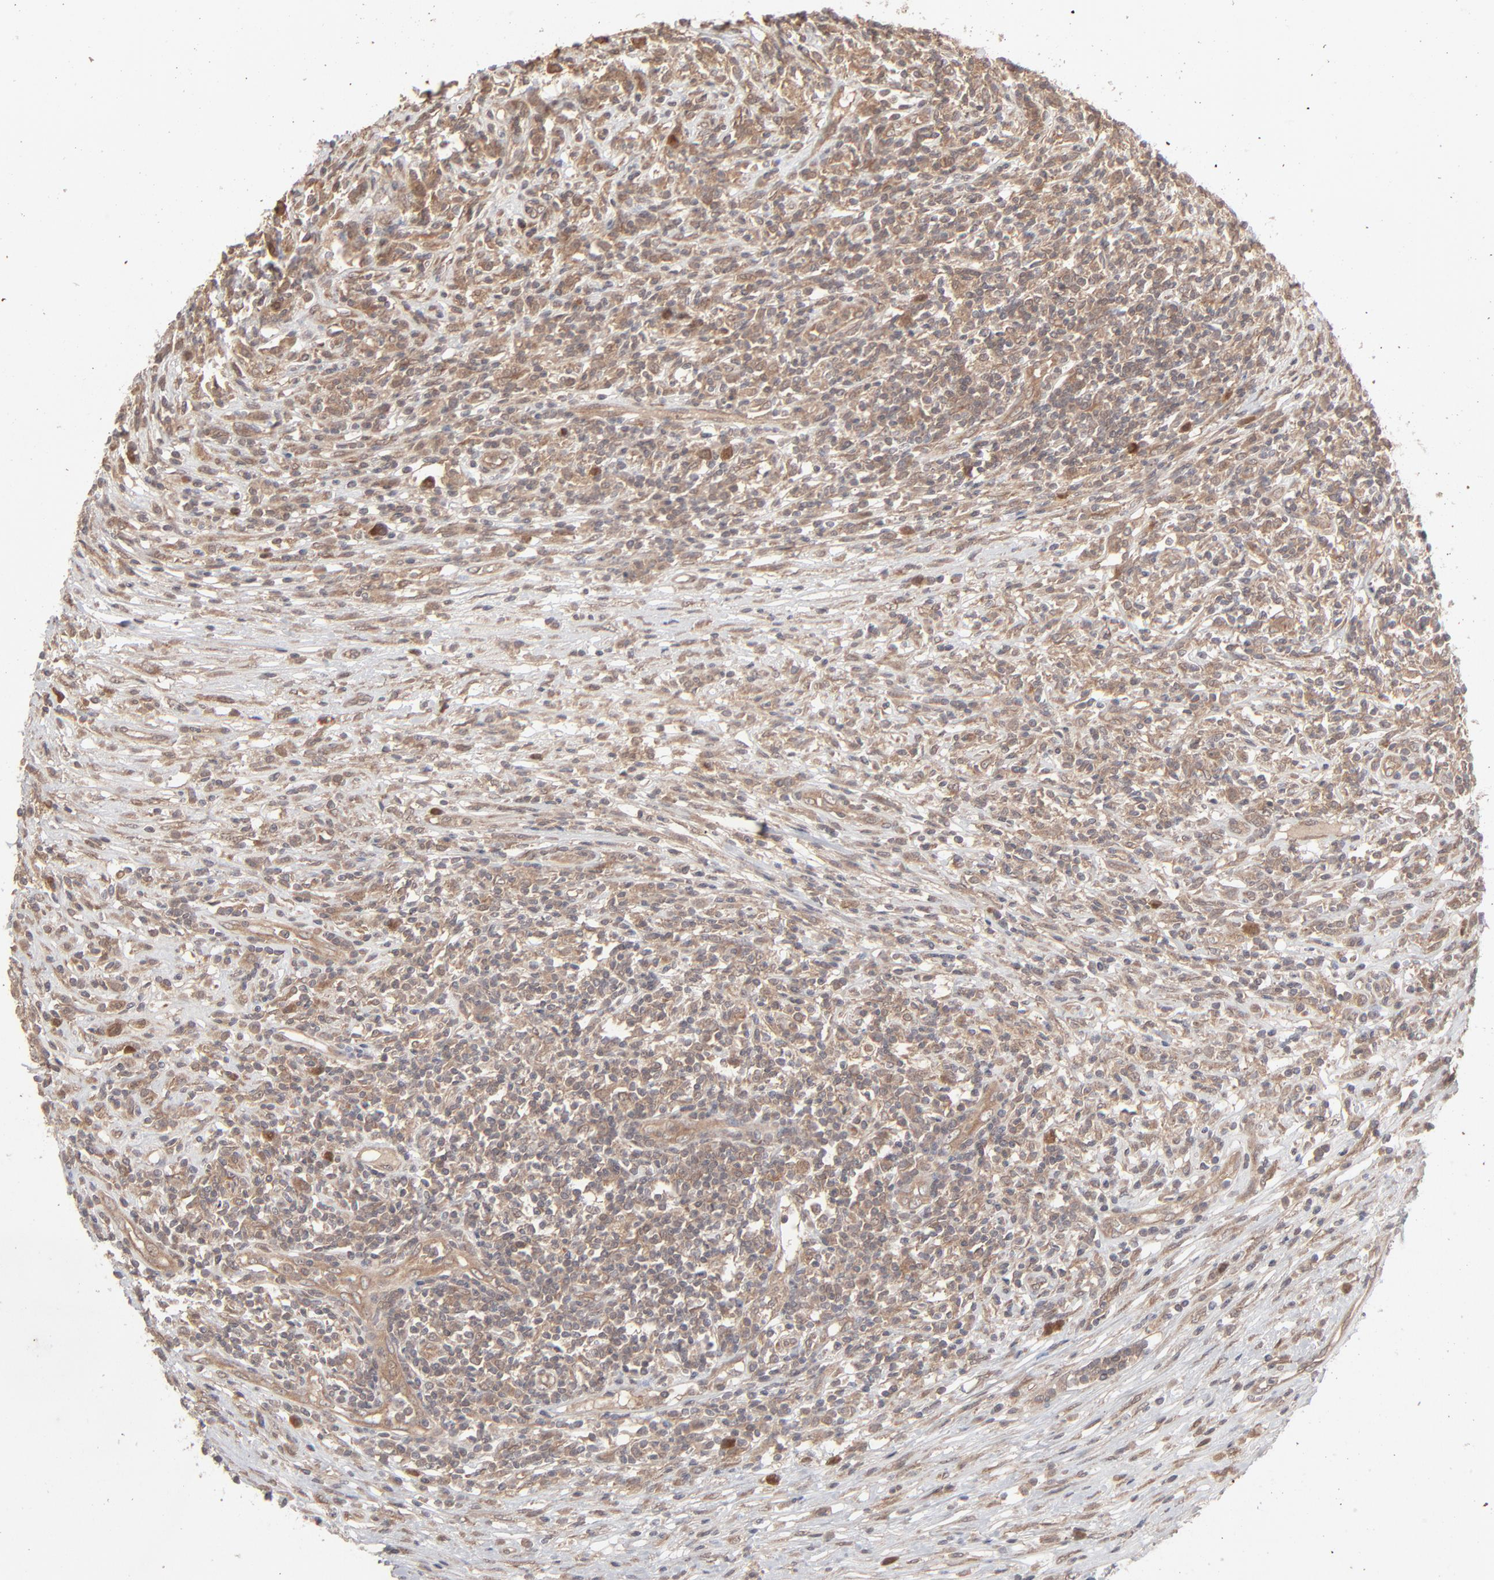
{"staining": {"intensity": "moderate", "quantity": ">75%", "location": "cytoplasmic/membranous"}, "tissue": "lymphoma", "cell_type": "Tumor cells", "image_type": "cancer", "snomed": [{"axis": "morphology", "description": "Malignant lymphoma, non-Hodgkin's type, High grade"}, {"axis": "topography", "description": "Lymph node"}], "caption": "An image of human high-grade malignant lymphoma, non-Hodgkin's type stained for a protein reveals moderate cytoplasmic/membranous brown staining in tumor cells.", "gene": "SCFD1", "patient": {"sex": "female", "age": 84}}